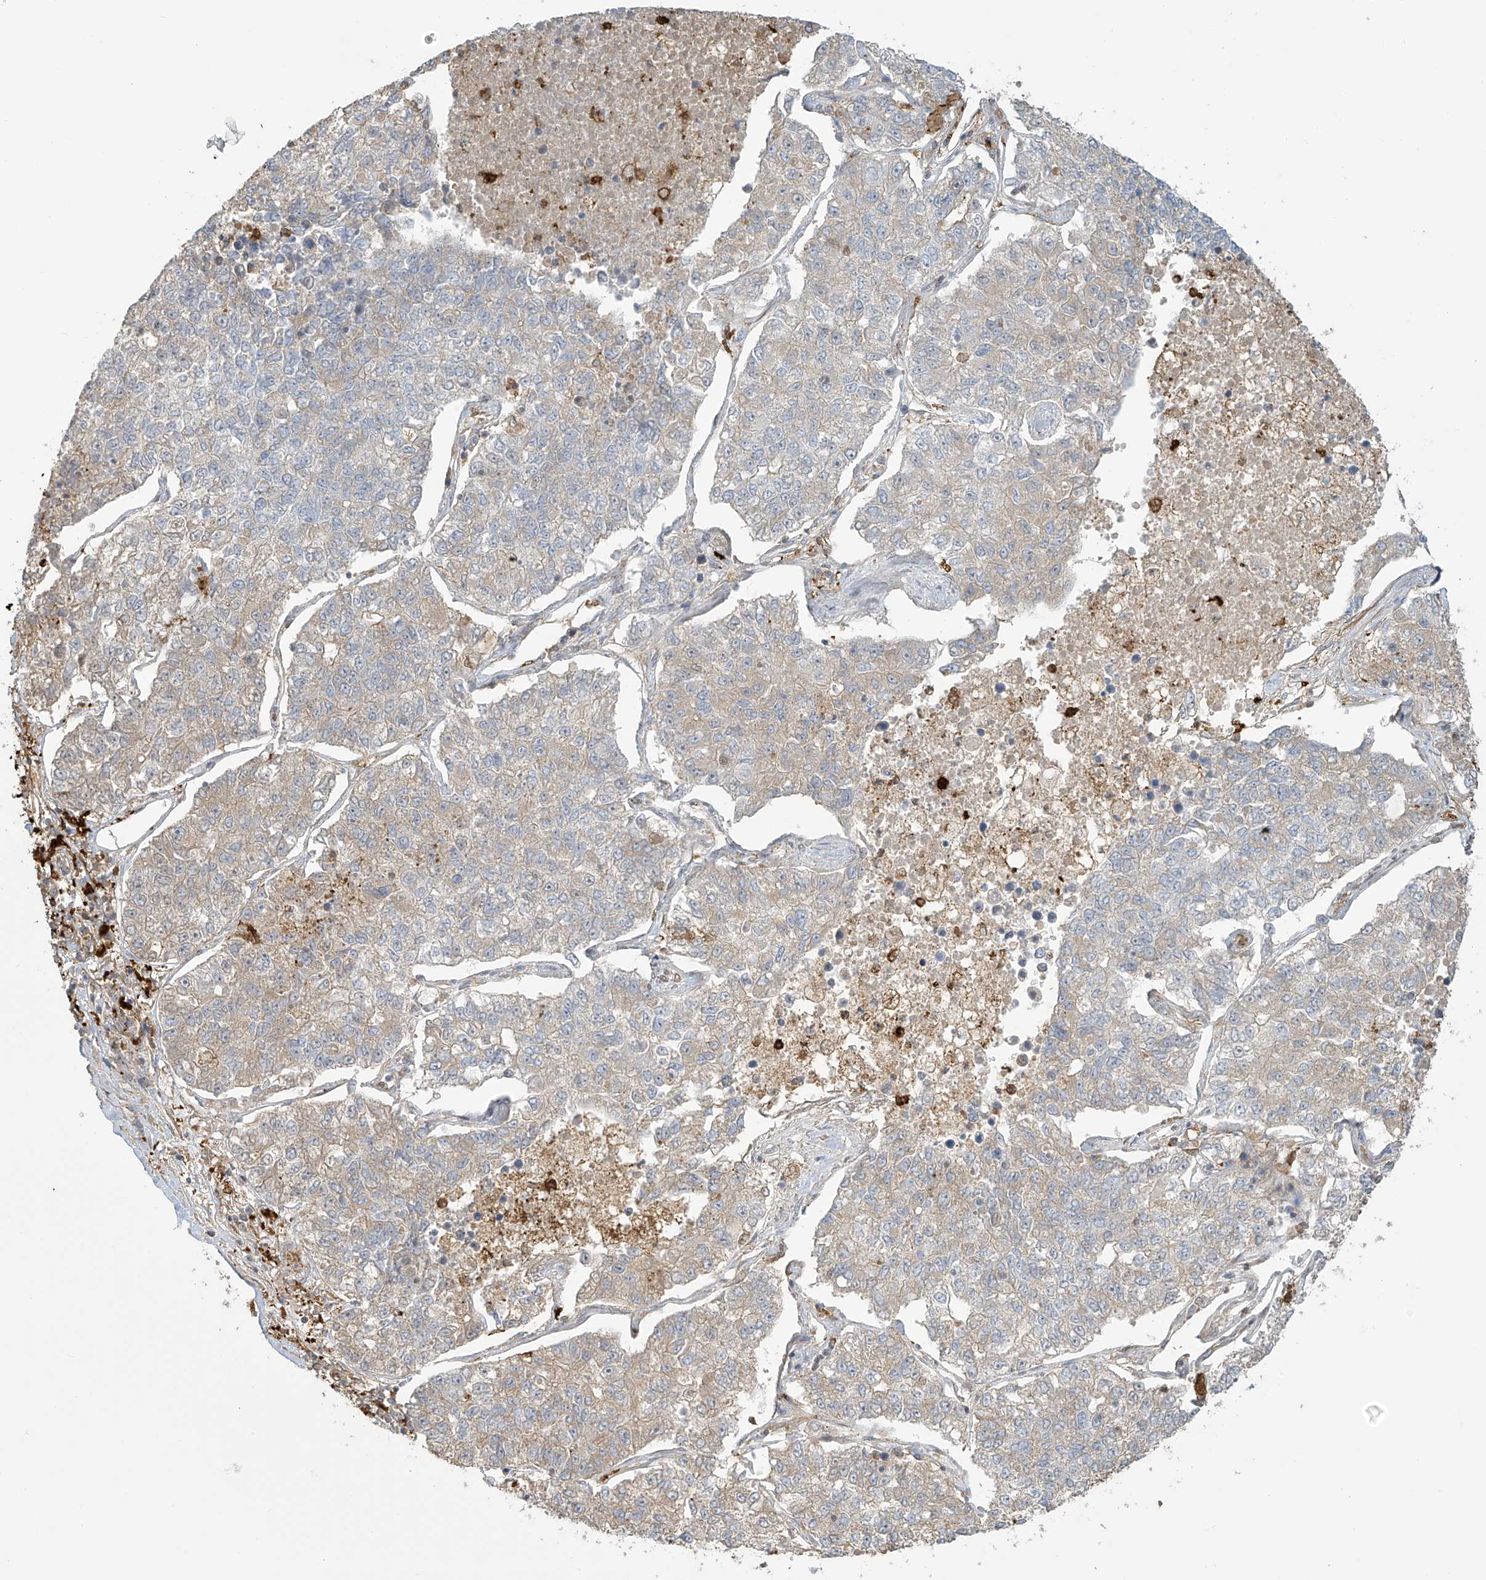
{"staining": {"intensity": "weak", "quantity": "<25%", "location": "cytoplasmic/membranous"}, "tissue": "lung cancer", "cell_type": "Tumor cells", "image_type": "cancer", "snomed": [{"axis": "morphology", "description": "Adenocarcinoma, NOS"}, {"axis": "topography", "description": "Lung"}], "caption": "Tumor cells show no significant staining in lung cancer (adenocarcinoma).", "gene": "TAGAP", "patient": {"sex": "male", "age": 49}}